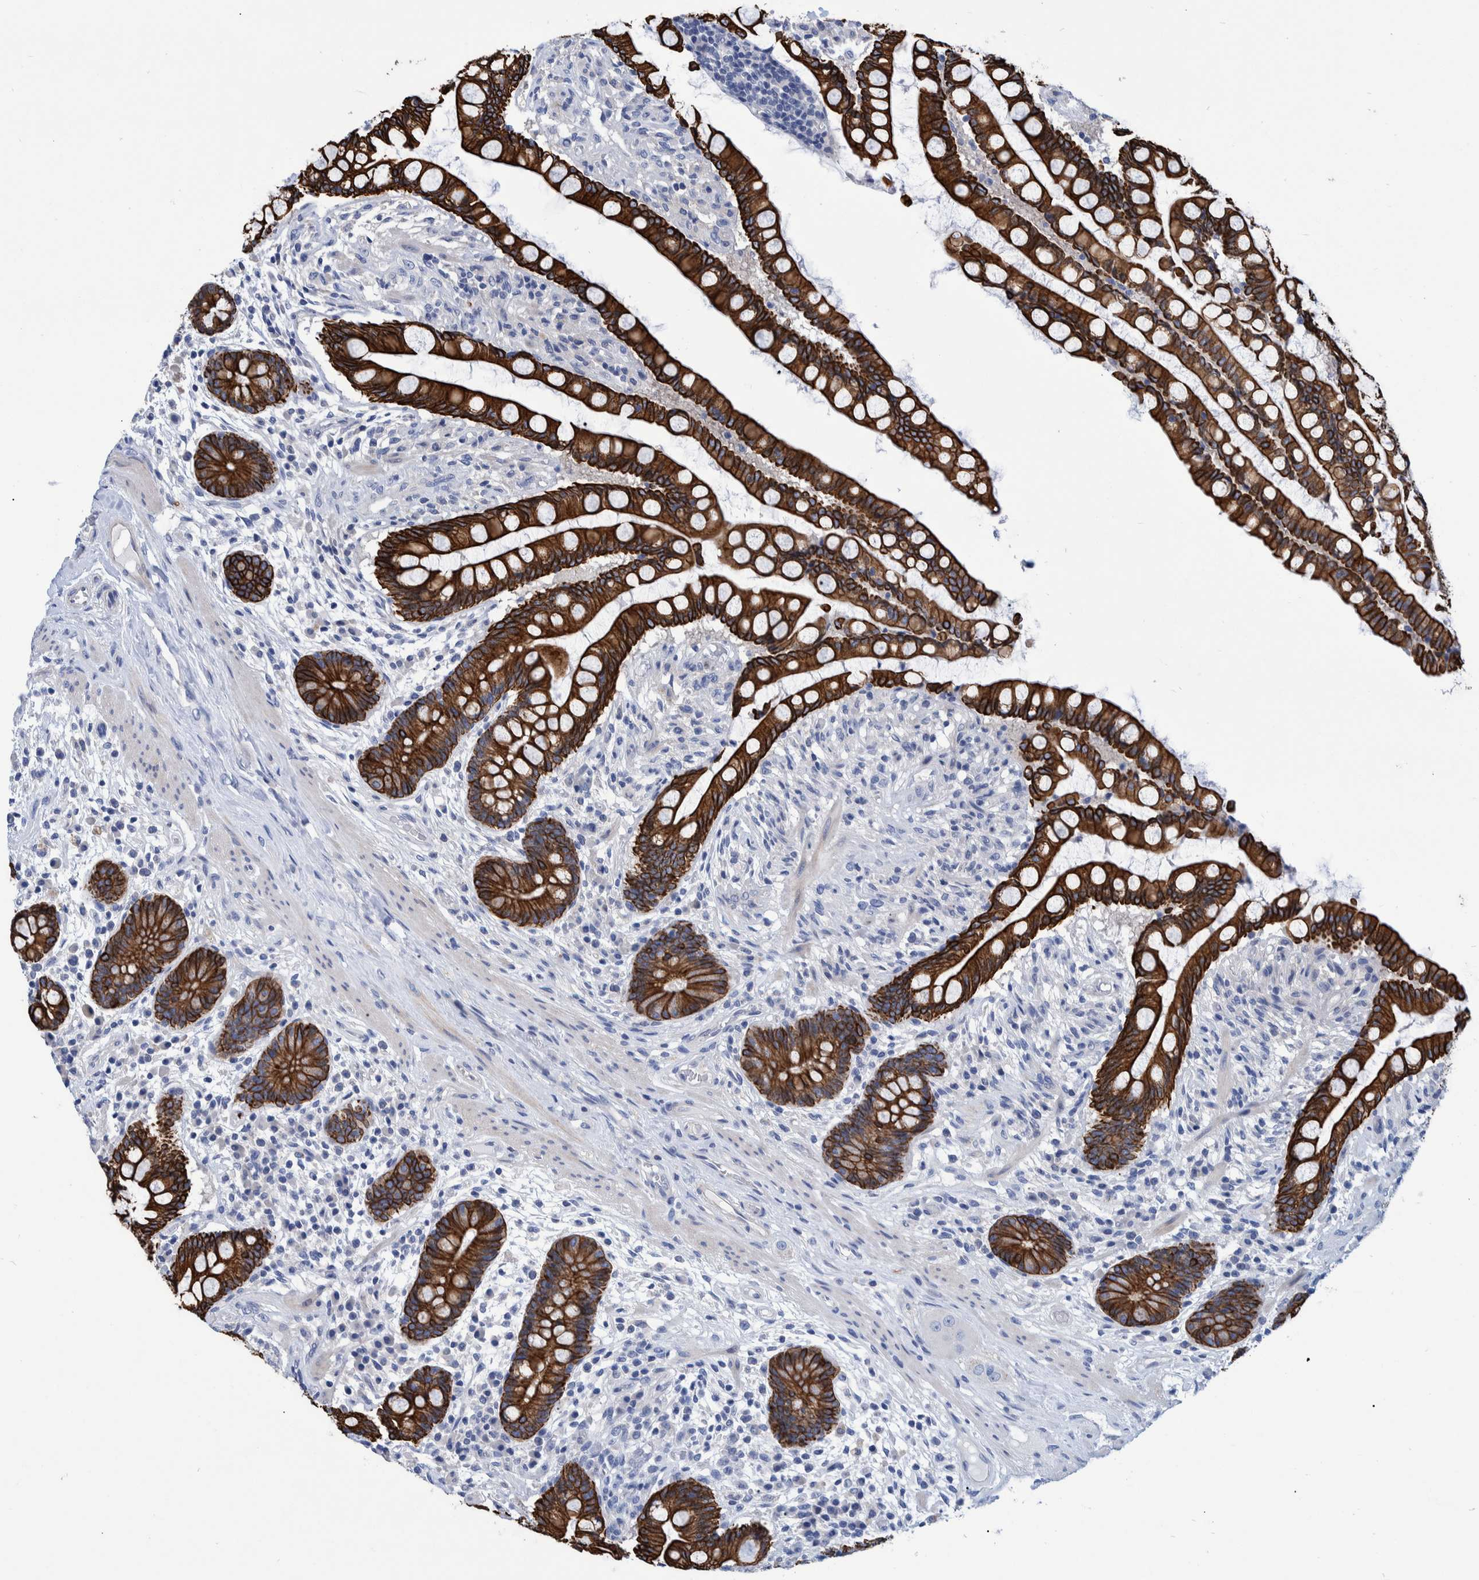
{"staining": {"intensity": "negative", "quantity": "none", "location": "none"}, "tissue": "colon", "cell_type": "Endothelial cells", "image_type": "normal", "snomed": [{"axis": "morphology", "description": "Normal tissue, NOS"}, {"axis": "topography", "description": "Colon"}], "caption": "DAB (3,3'-diaminobenzidine) immunohistochemical staining of benign colon shows no significant positivity in endothelial cells.", "gene": "MKS1", "patient": {"sex": "male", "age": 73}}